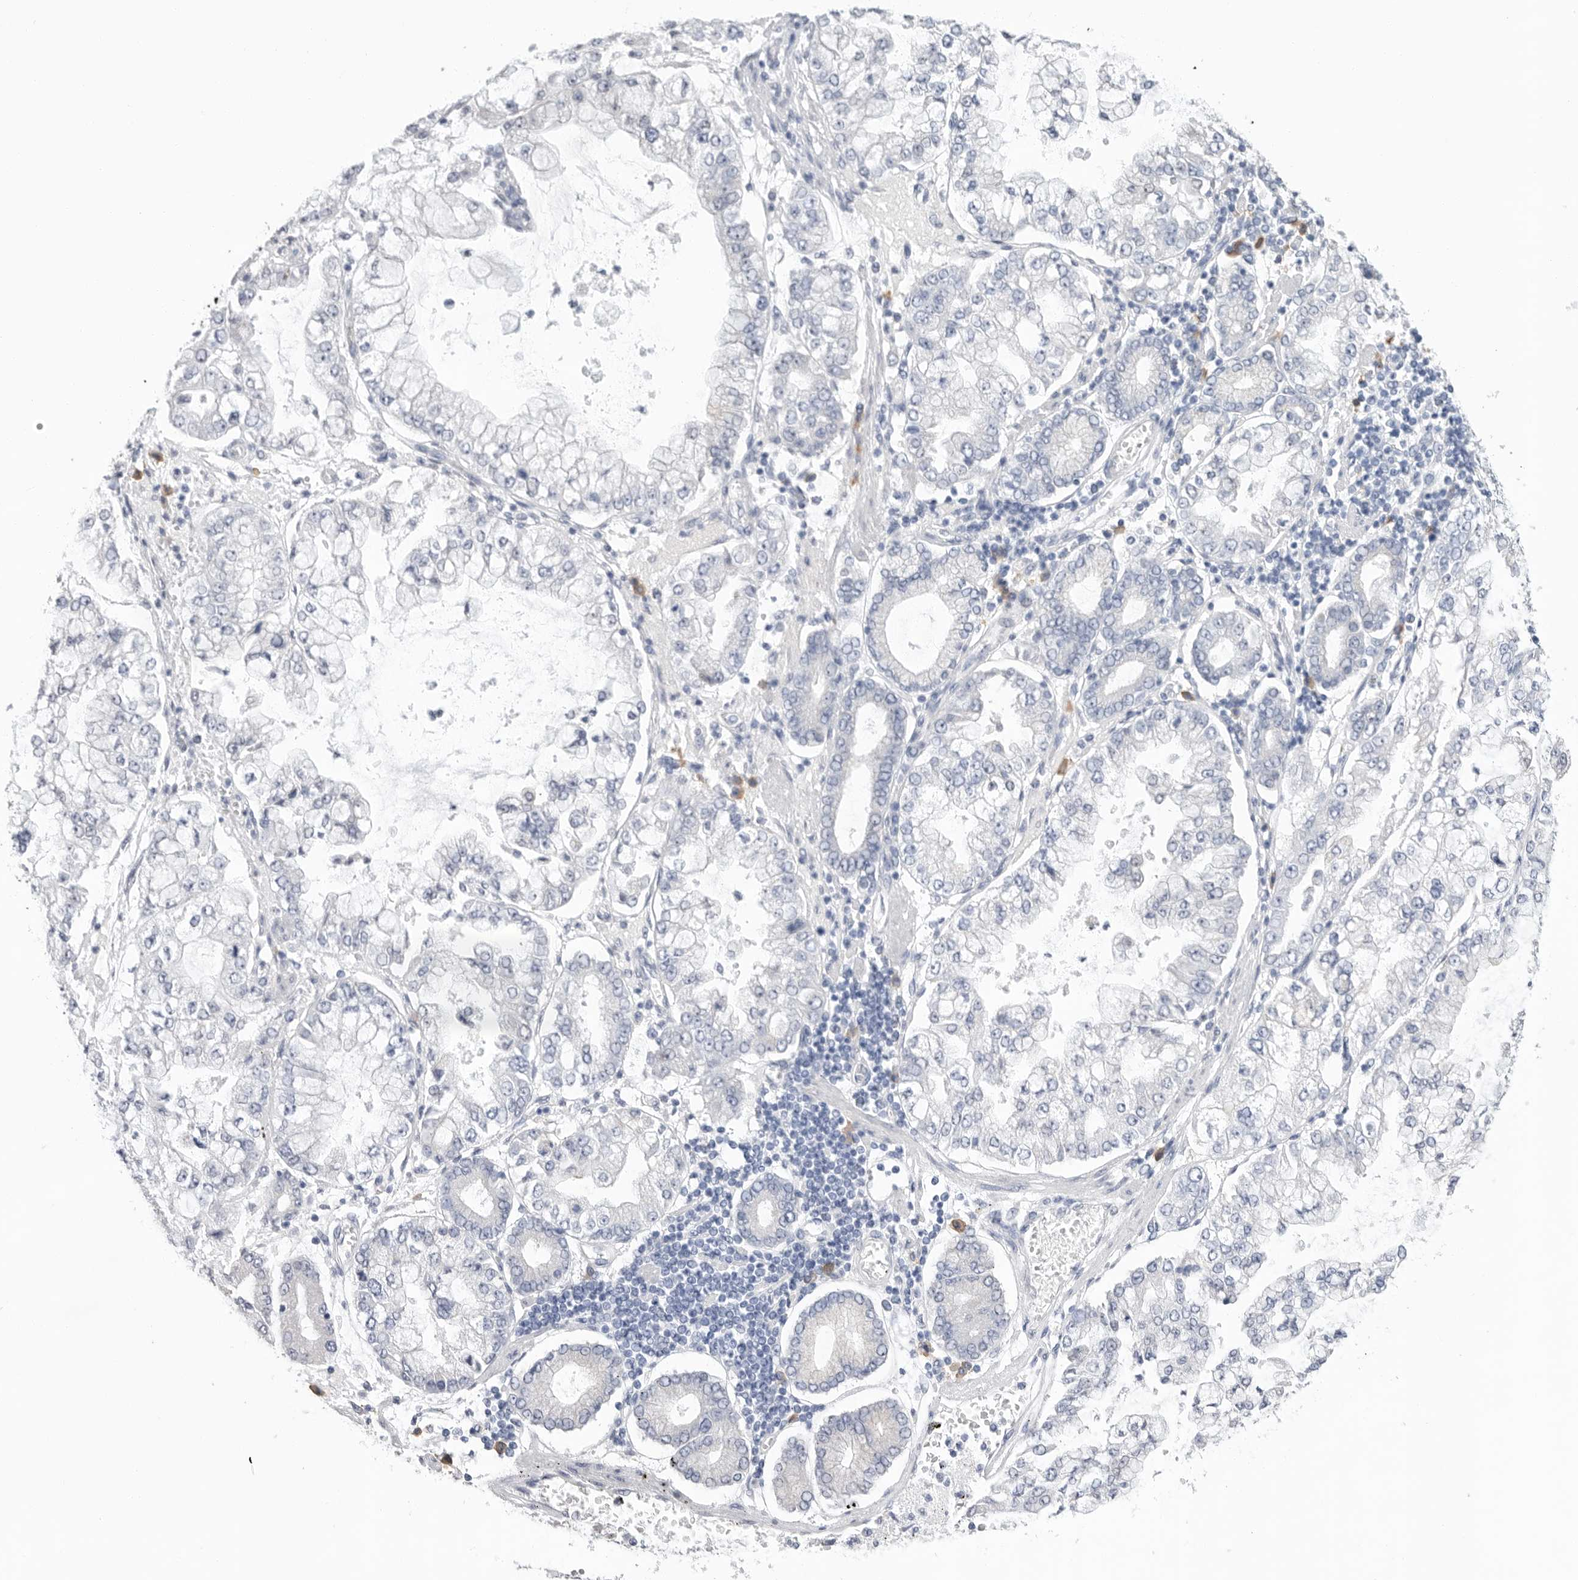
{"staining": {"intensity": "negative", "quantity": "none", "location": "none"}, "tissue": "stomach cancer", "cell_type": "Tumor cells", "image_type": "cancer", "snomed": [{"axis": "morphology", "description": "Adenocarcinoma, NOS"}, {"axis": "topography", "description": "Stomach"}], "caption": "A high-resolution histopathology image shows immunohistochemistry (IHC) staining of stomach cancer, which reveals no significant expression in tumor cells.", "gene": "ARHGEF10", "patient": {"sex": "male", "age": 76}}